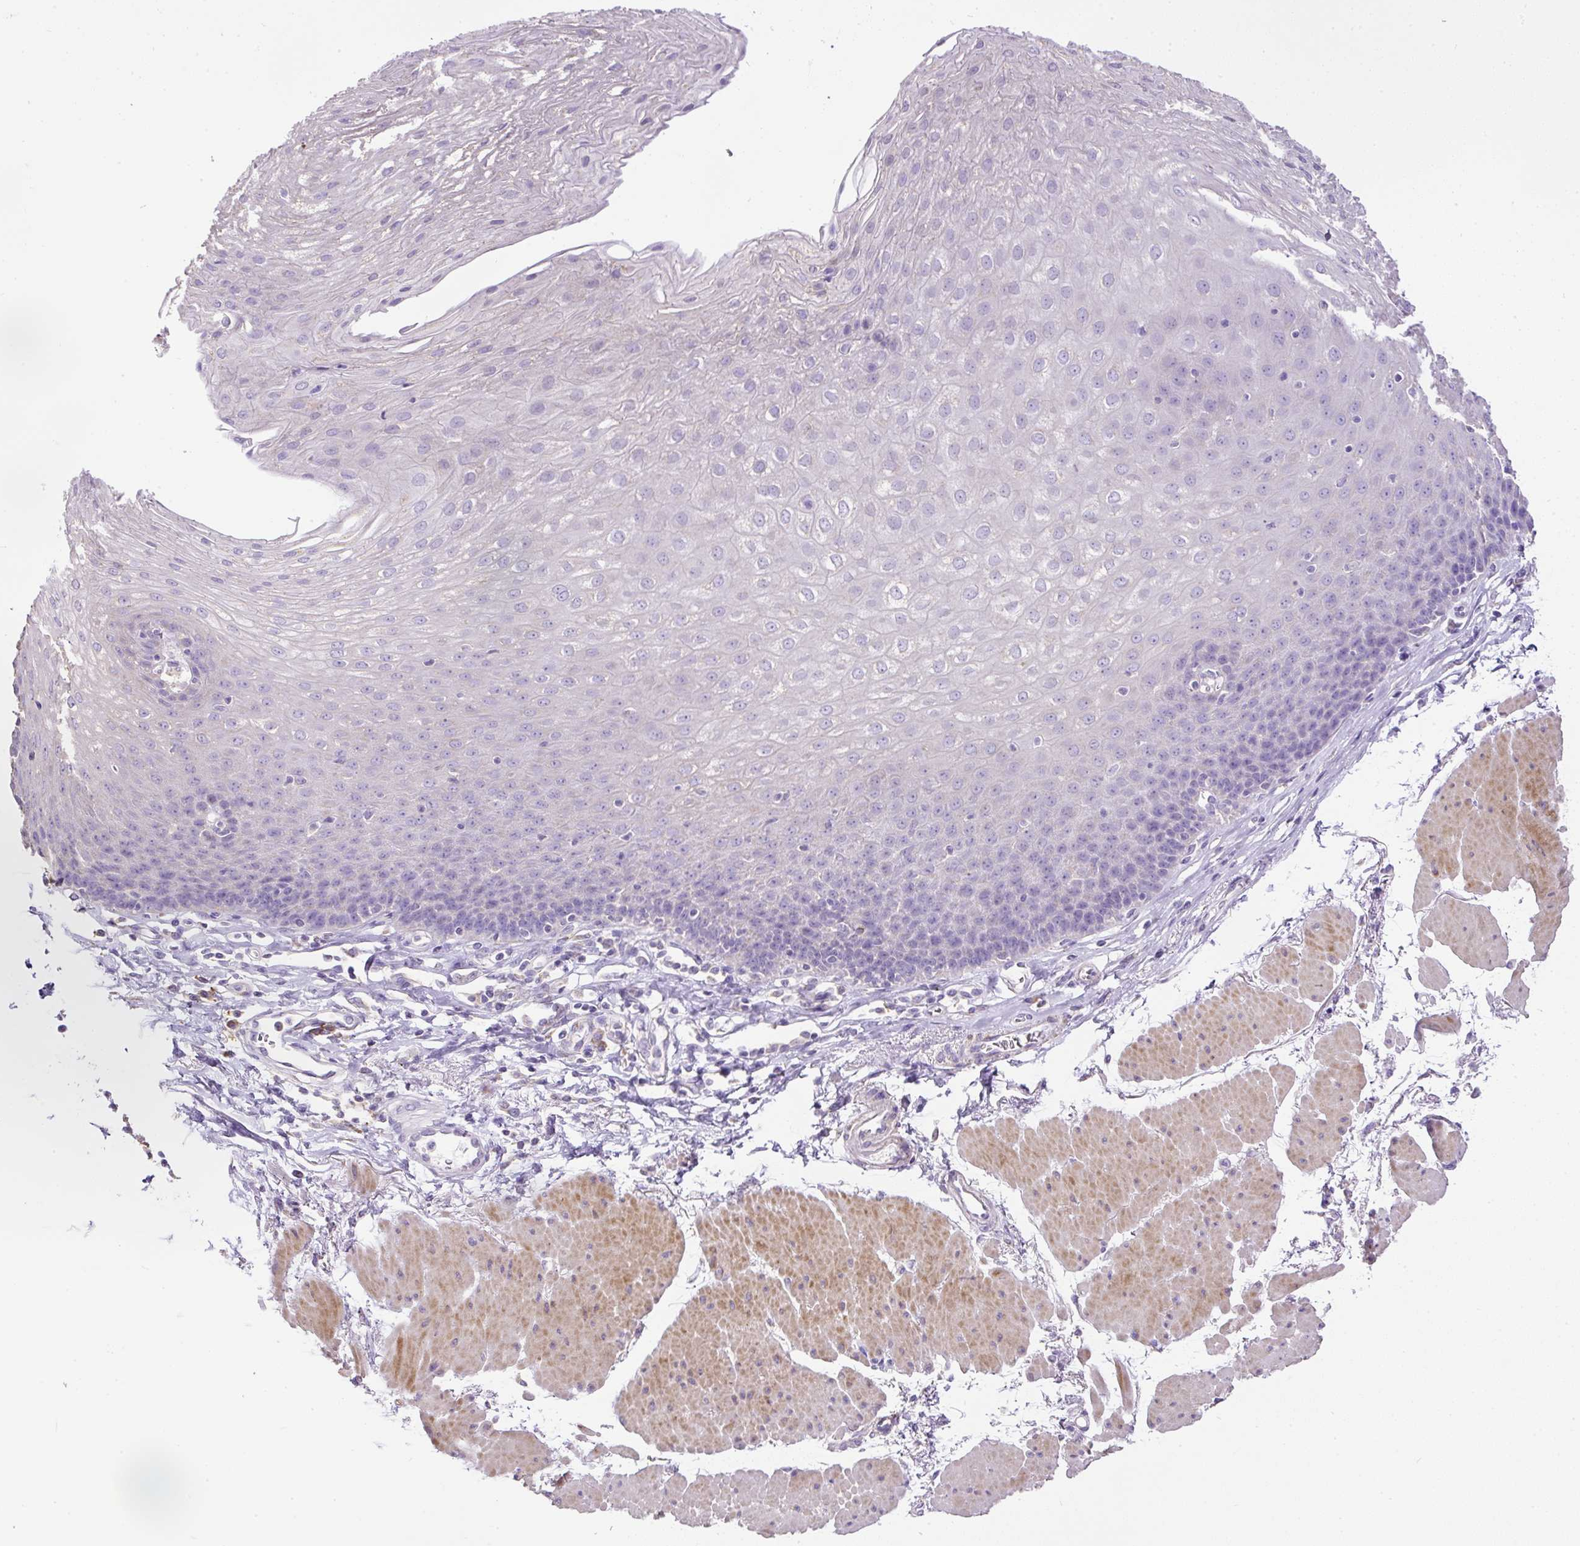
{"staining": {"intensity": "negative", "quantity": "none", "location": "none"}, "tissue": "esophagus", "cell_type": "Squamous epithelial cells", "image_type": "normal", "snomed": [{"axis": "morphology", "description": "Normal tissue, NOS"}, {"axis": "topography", "description": "Esophagus"}], "caption": "Protein analysis of benign esophagus demonstrates no significant expression in squamous epithelial cells.", "gene": "GBX1", "patient": {"sex": "female", "age": 81}}